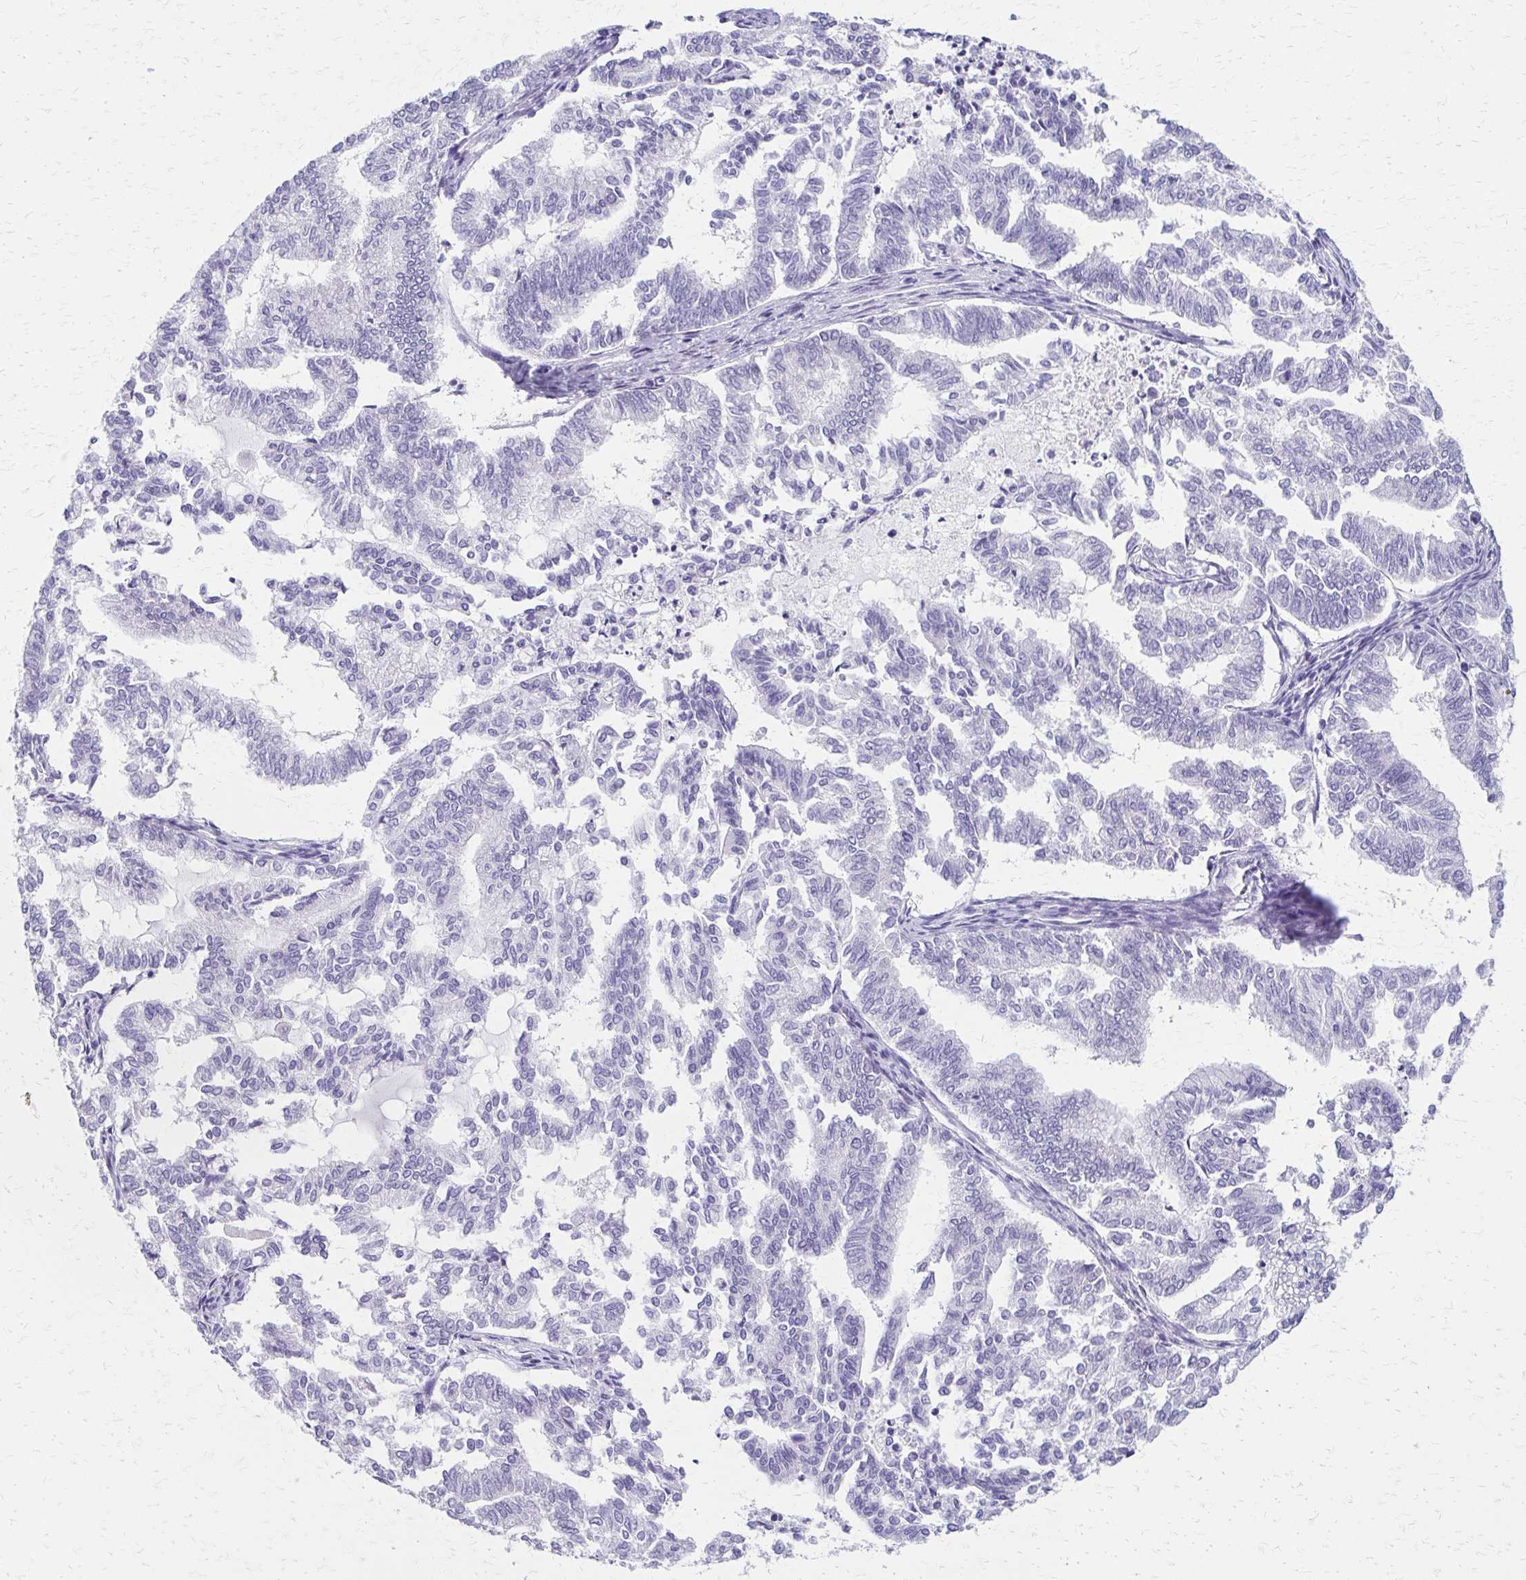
{"staining": {"intensity": "negative", "quantity": "none", "location": "none"}, "tissue": "endometrial cancer", "cell_type": "Tumor cells", "image_type": "cancer", "snomed": [{"axis": "morphology", "description": "Adenocarcinoma, NOS"}, {"axis": "topography", "description": "Endometrium"}], "caption": "High magnification brightfield microscopy of adenocarcinoma (endometrial) stained with DAB (brown) and counterstained with hematoxylin (blue): tumor cells show no significant expression. (DAB immunohistochemistry with hematoxylin counter stain).", "gene": "ZSCAN5B", "patient": {"sex": "female", "age": 79}}